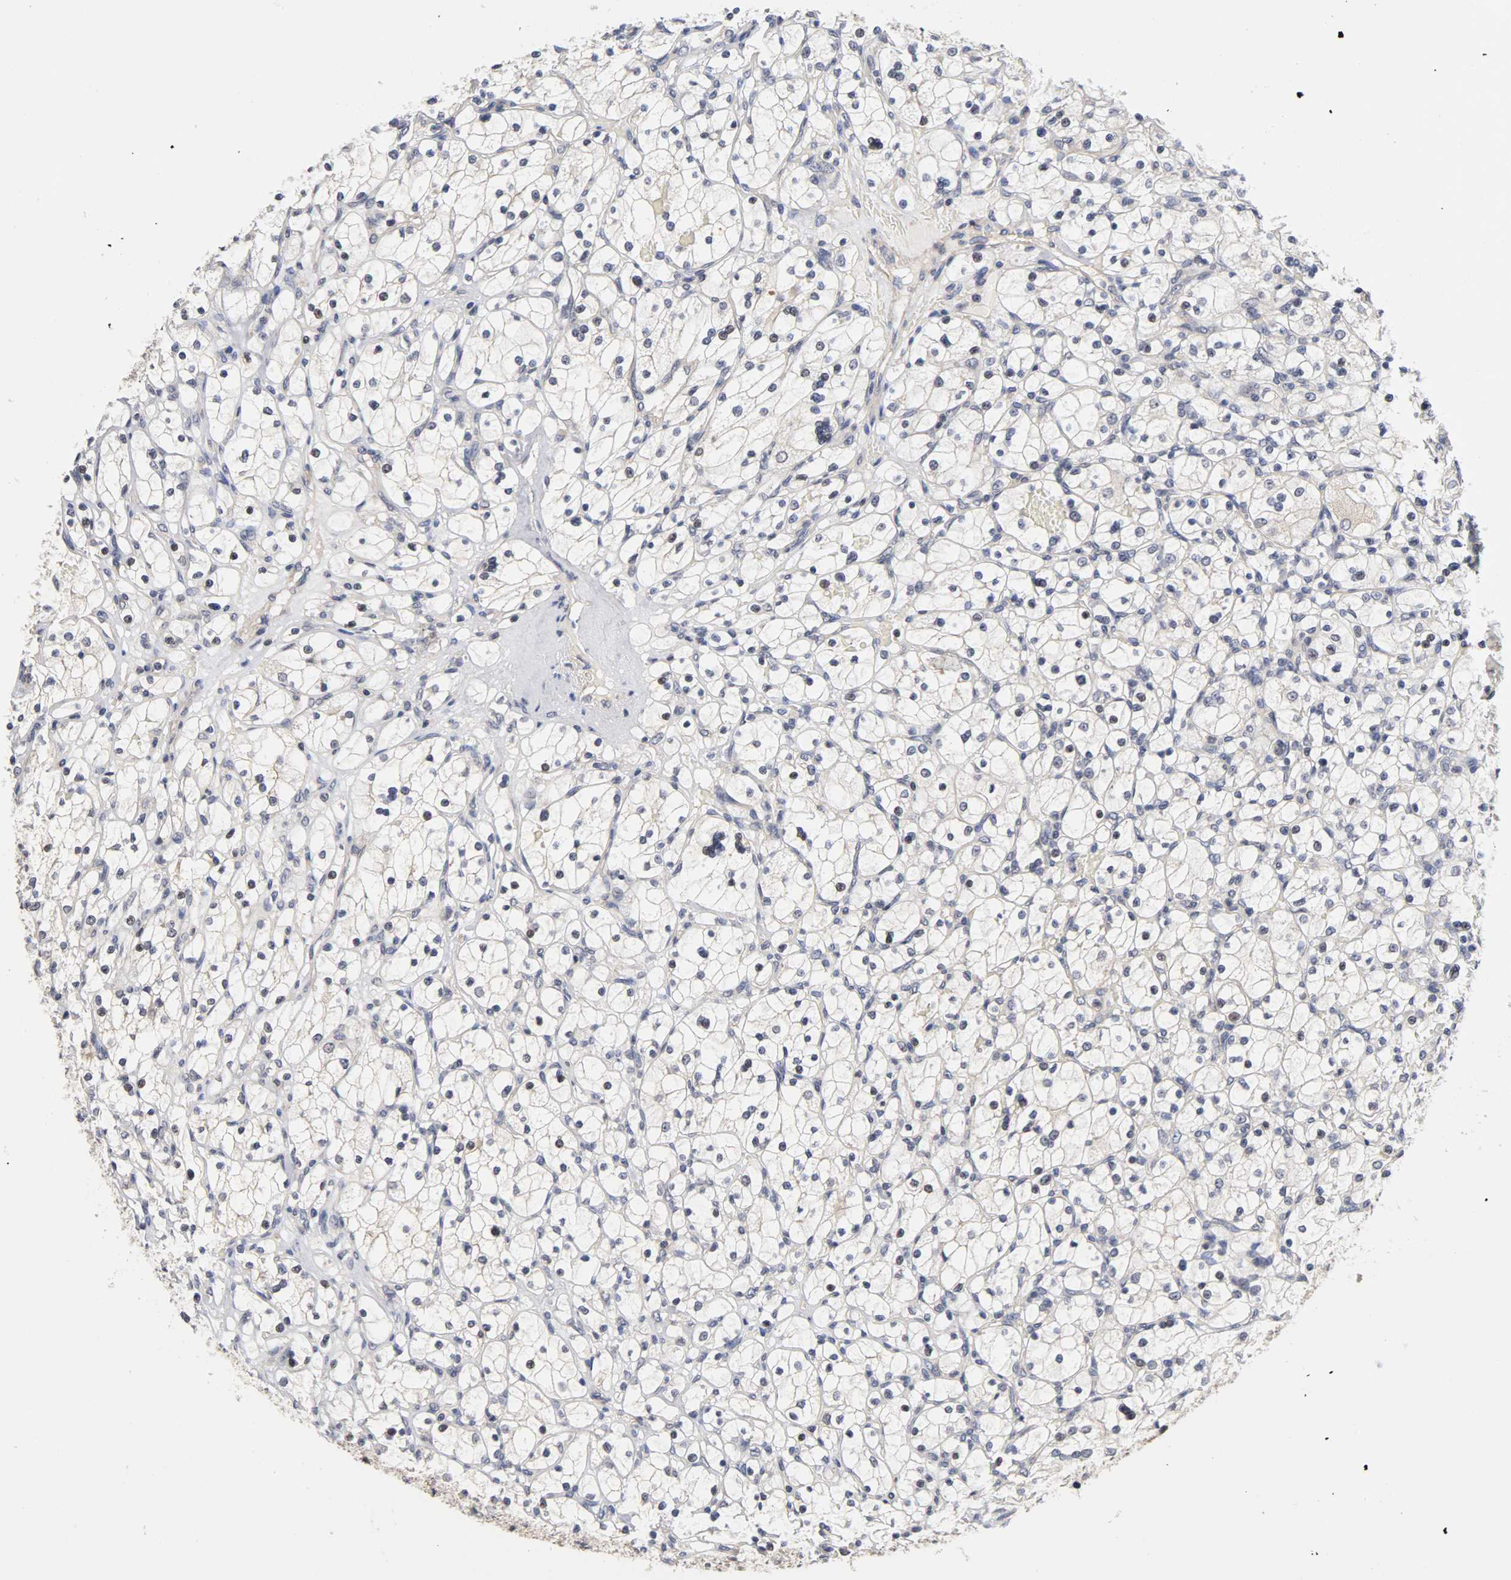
{"staining": {"intensity": "negative", "quantity": "none", "location": "none"}, "tissue": "renal cancer", "cell_type": "Tumor cells", "image_type": "cancer", "snomed": [{"axis": "morphology", "description": "Adenocarcinoma, NOS"}, {"axis": "topography", "description": "Kidney"}], "caption": "IHC histopathology image of neoplastic tissue: human renal cancer (adenocarcinoma) stained with DAB (3,3'-diaminobenzidine) demonstrates no significant protein expression in tumor cells. (DAB (3,3'-diaminobenzidine) immunohistochemistry, high magnification).", "gene": "UBE2M", "patient": {"sex": "female", "age": 83}}